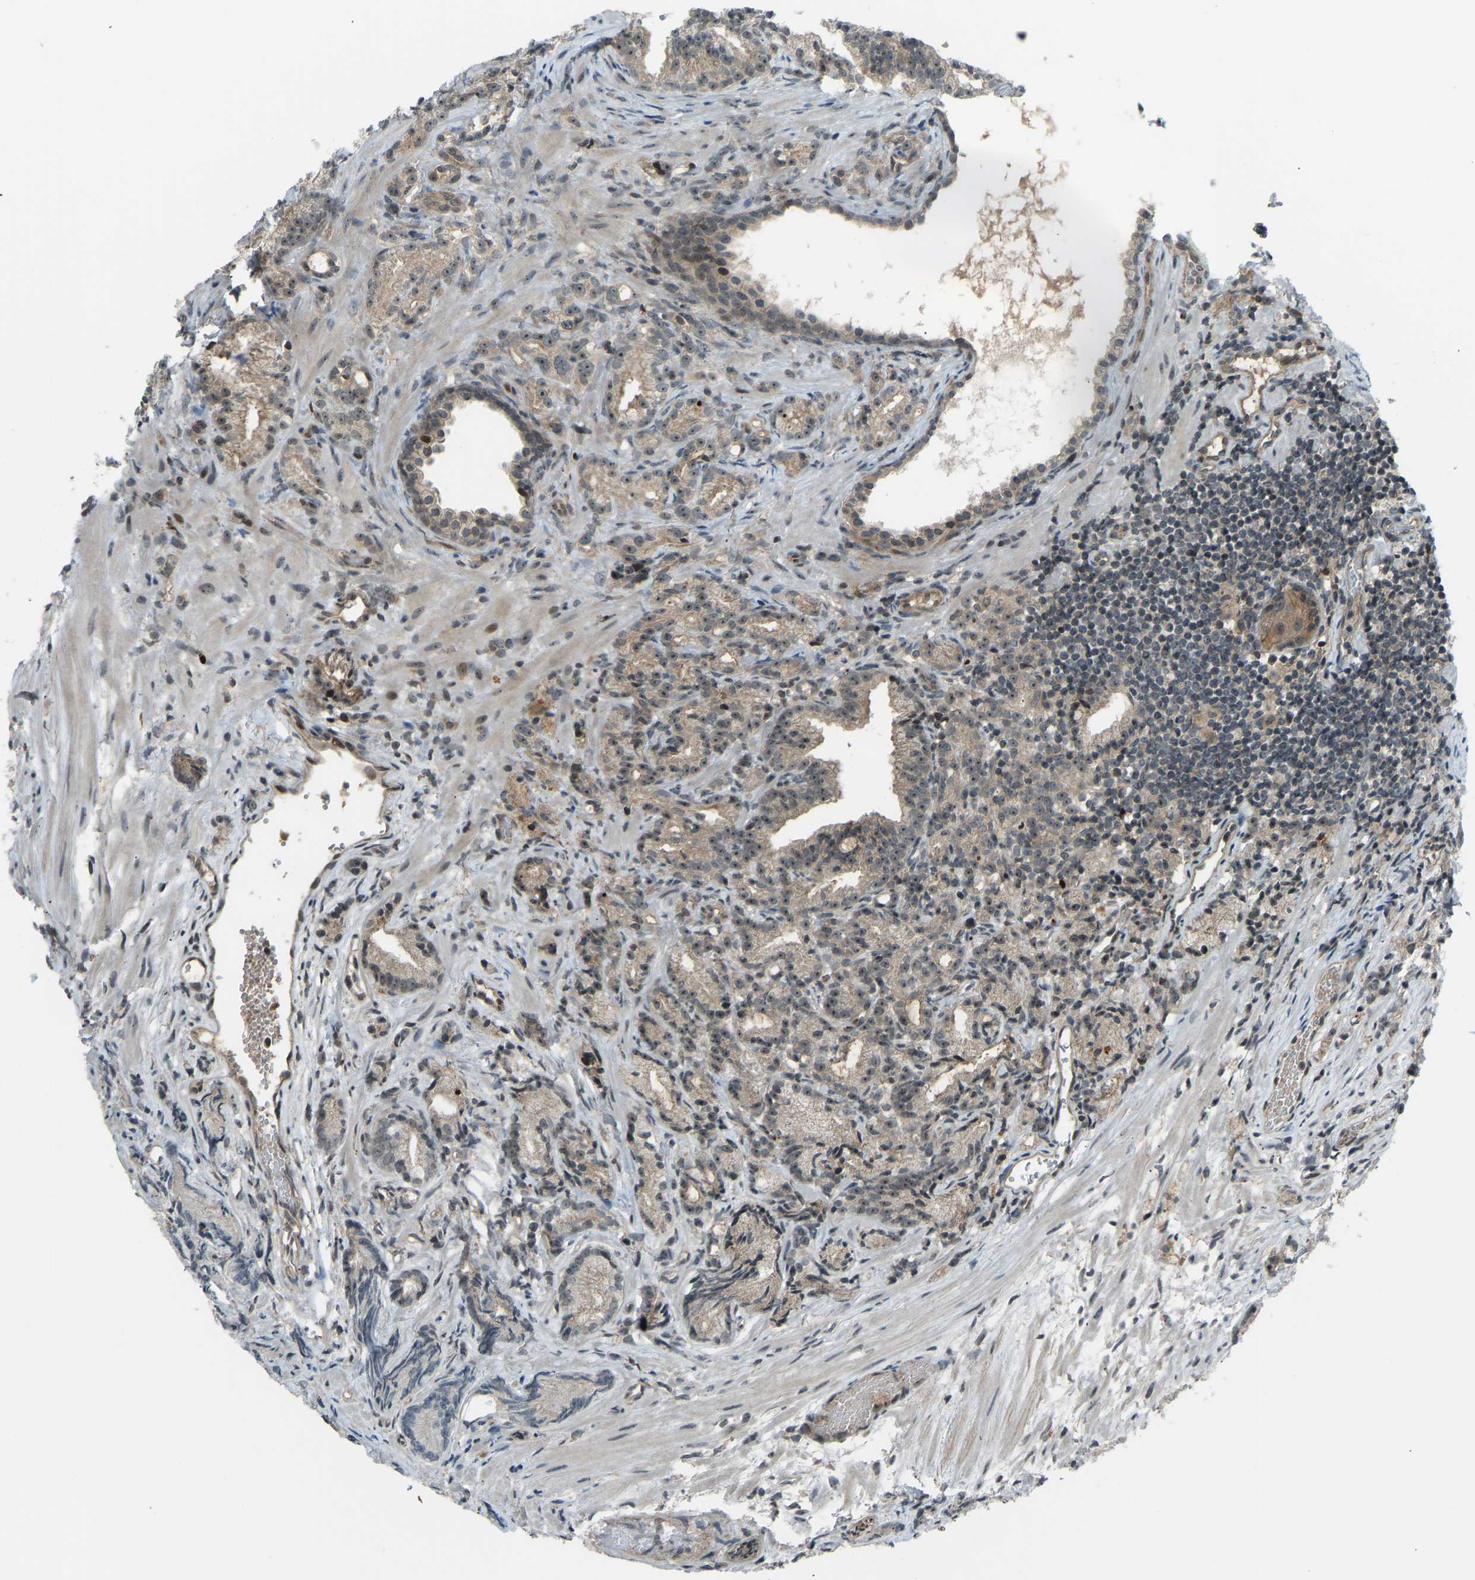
{"staining": {"intensity": "weak", "quantity": ">75%", "location": "cytoplasmic/membranous"}, "tissue": "prostate cancer", "cell_type": "Tumor cells", "image_type": "cancer", "snomed": [{"axis": "morphology", "description": "Adenocarcinoma, Low grade"}, {"axis": "topography", "description": "Prostate"}], "caption": "Prostate low-grade adenocarcinoma stained with IHC displays weak cytoplasmic/membranous positivity in approximately >75% of tumor cells.", "gene": "SVOPL", "patient": {"sex": "male", "age": 89}}